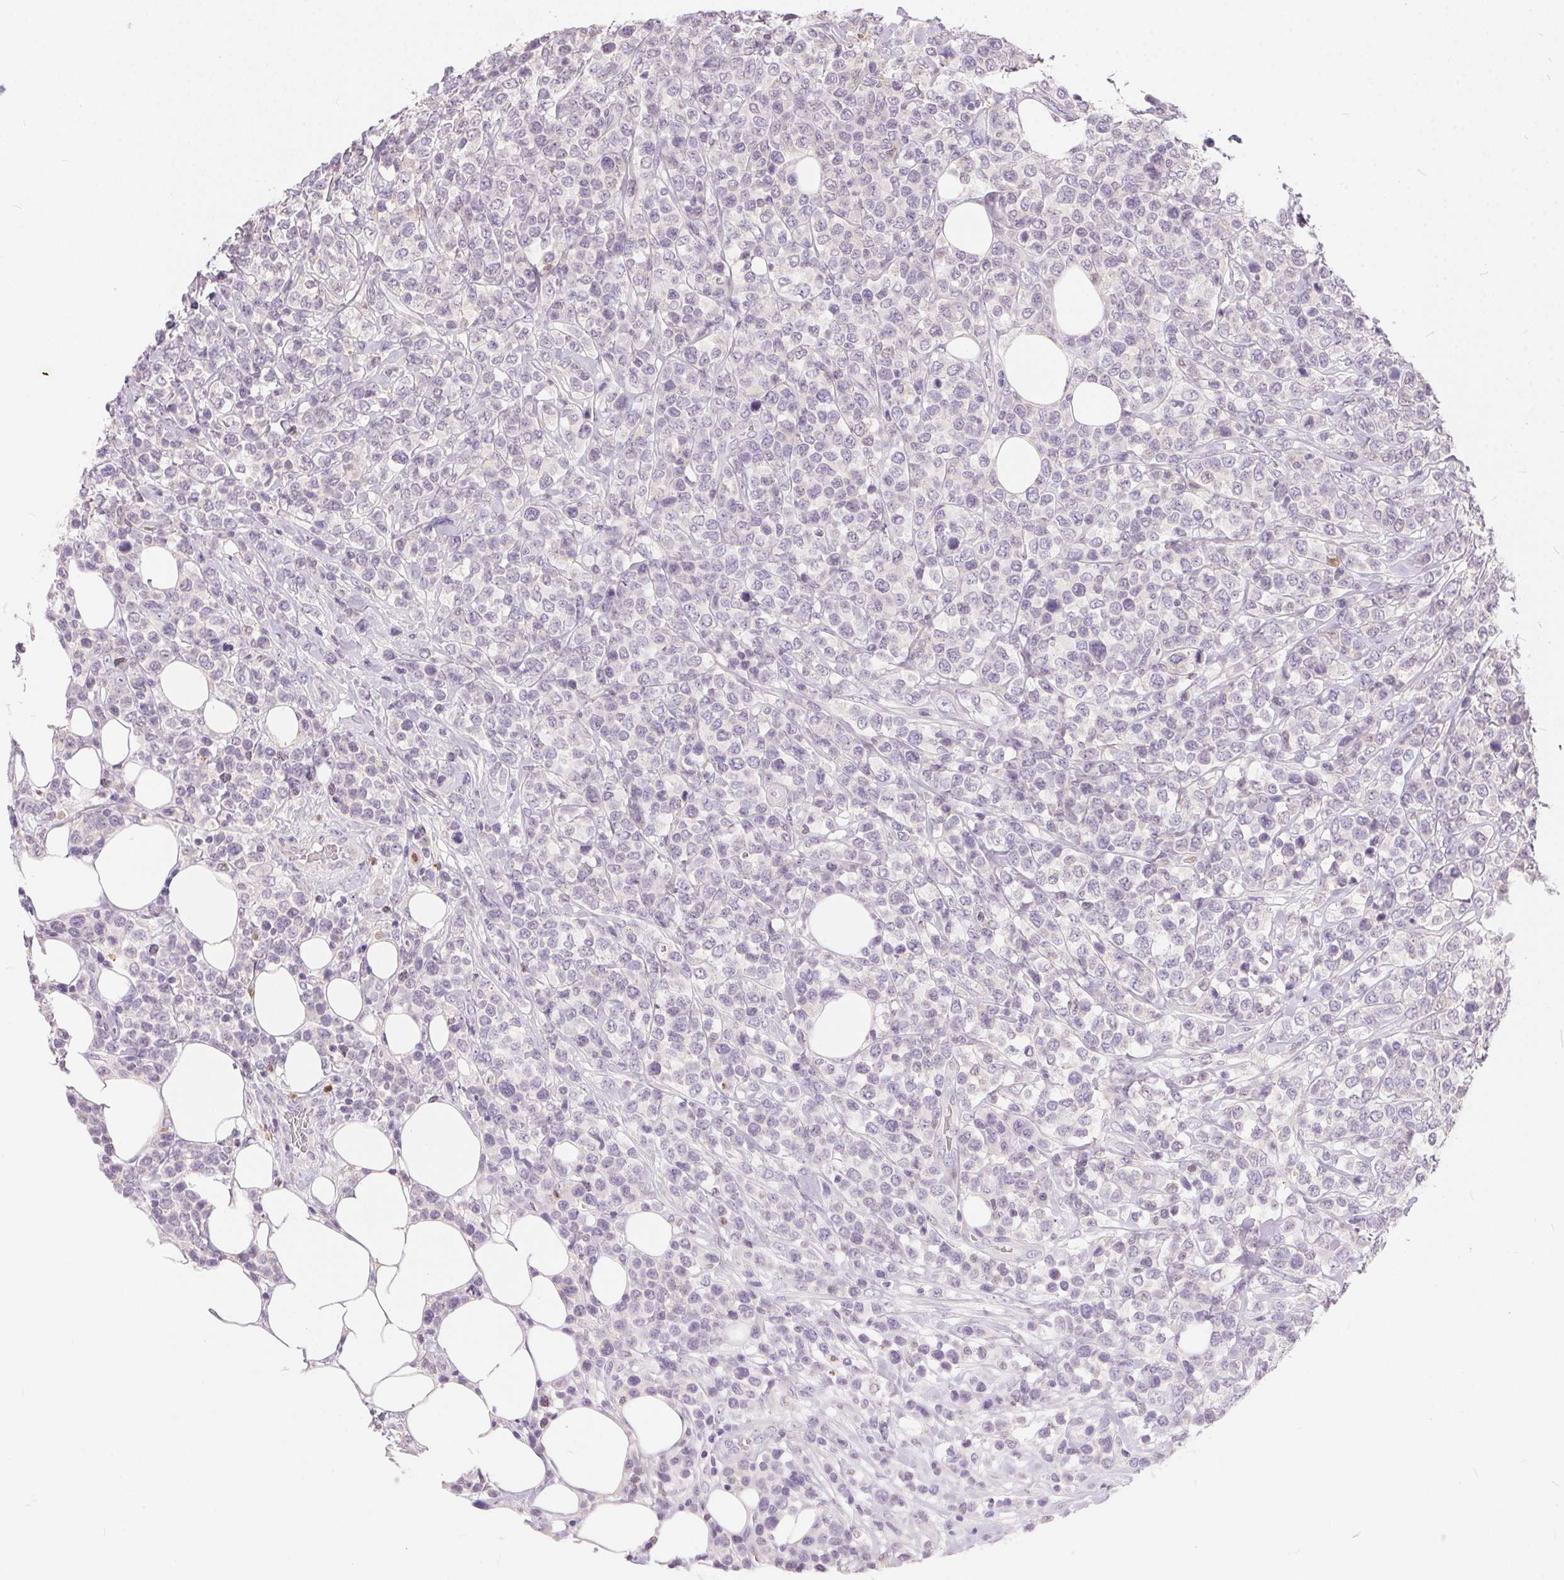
{"staining": {"intensity": "negative", "quantity": "none", "location": "none"}, "tissue": "lymphoma", "cell_type": "Tumor cells", "image_type": "cancer", "snomed": [{"axis": "morphology", "description": "Malignant lymphoma, non-Hodgkin's type, High grade"}, {"axis": "topography", "description": "Soft tissue"}], "caption": "High-grade malignant lymphoma, non-Hodgkin's type stained for a protein using immunohistochemistry (IHC) exhibits no expression tumor cells.", "gene": "SERPINB1", "patient": {"sex": "female", "age": 56}}